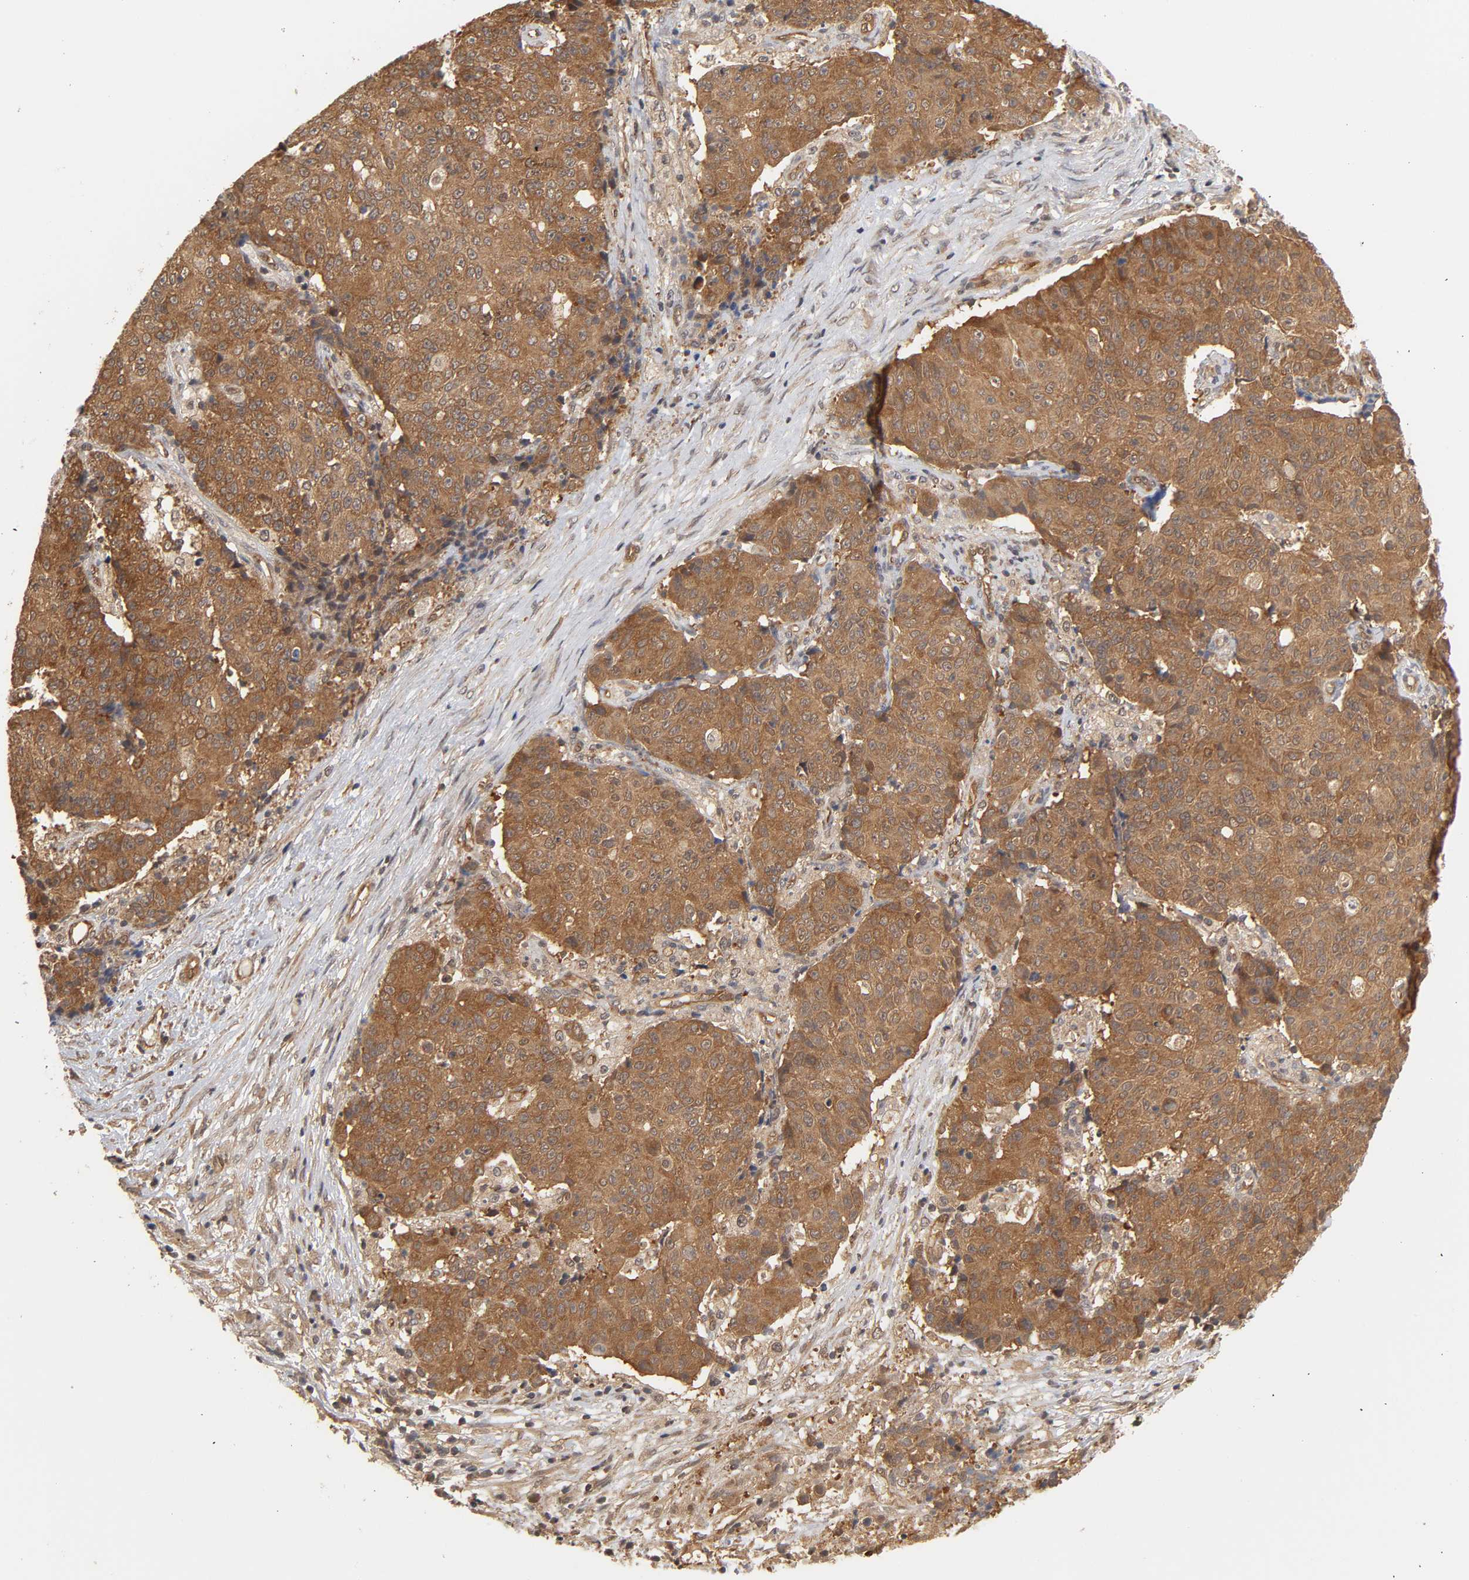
{"staining": {"intensity": "moderate", "quantity": ">75%", "location": "cytoplasmic/membranous"}, "tissue": "ovarian cancer", "cell_type": "Tumor cells", "image_type": "cancer", "snomed": [{"axis": "morphology", "description": "Carcinoma, endometroid"}, {"axis": "topography", "description": "Ovary"}], "caption": "Ovarian cancer (endometroid carcinoma) was stained to show a protein in brown. There is medium levels of moderate cytoplasmic/membranous expression in approximately >75% of tumor cells.", "gene": "CDC37", "patient": {"sex": "female", "age": 42}}